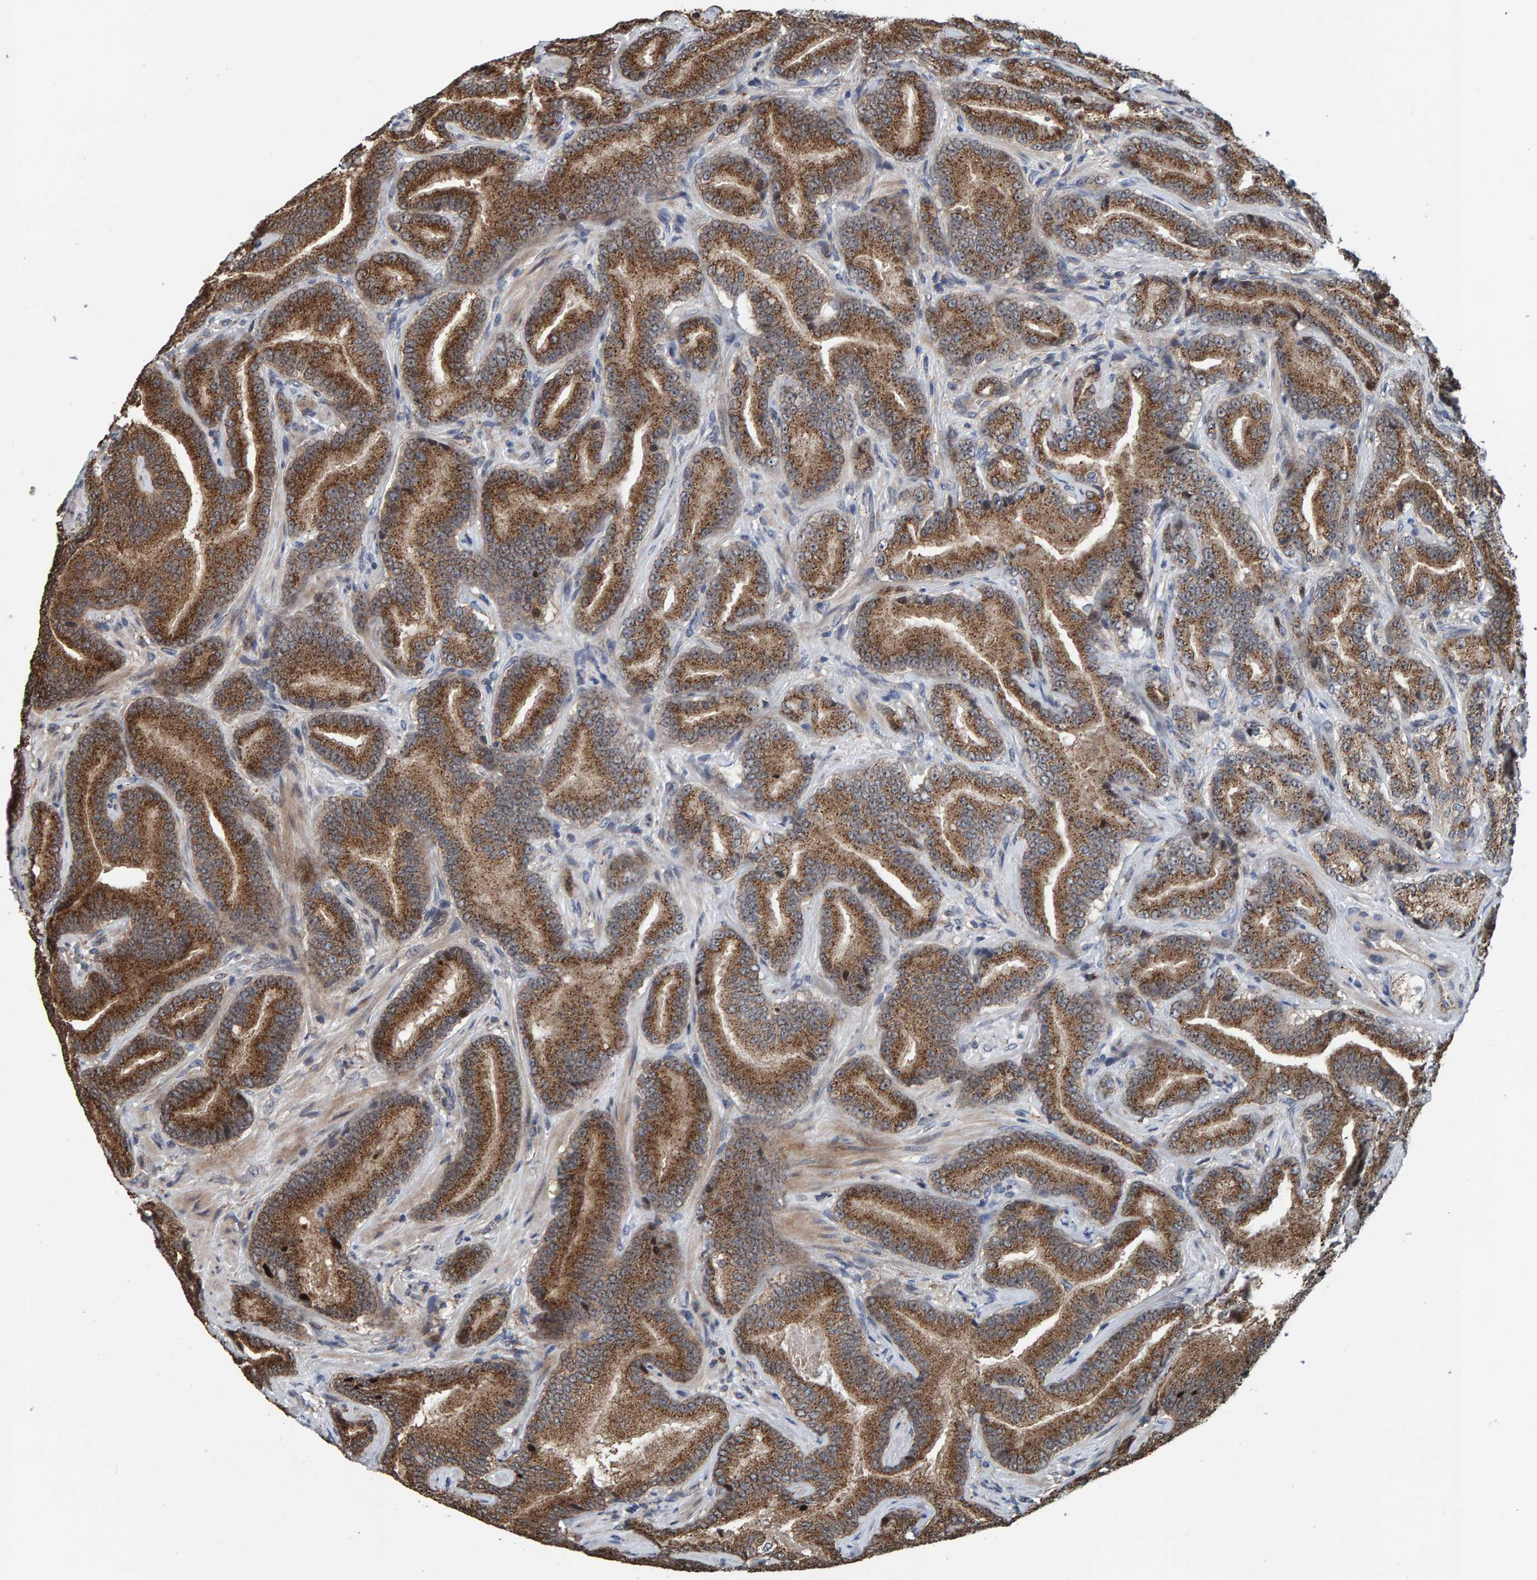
{"staining": {"intensity": "moderate", "quantity": ">75%", "location": "cytoplasmic/membranous"}, "tissue": "prostate cancer", "cell_type": "Tumor cells", "image_type": "cancer", "snomed": [{"axis": "morphology", "description": "Adenocarcinoma, High grade"}, {"axis": "topography", "description": "Prostate"}], "caption": "Protein expression analysis of adenocarcinoma (high-grade) (prostate) exhibits moderate cytoplasmic/membranous staining in approximately >75% of tumor cells.", "gene": "CCDC25", "patient": {"sex": "male", "age": 55}}